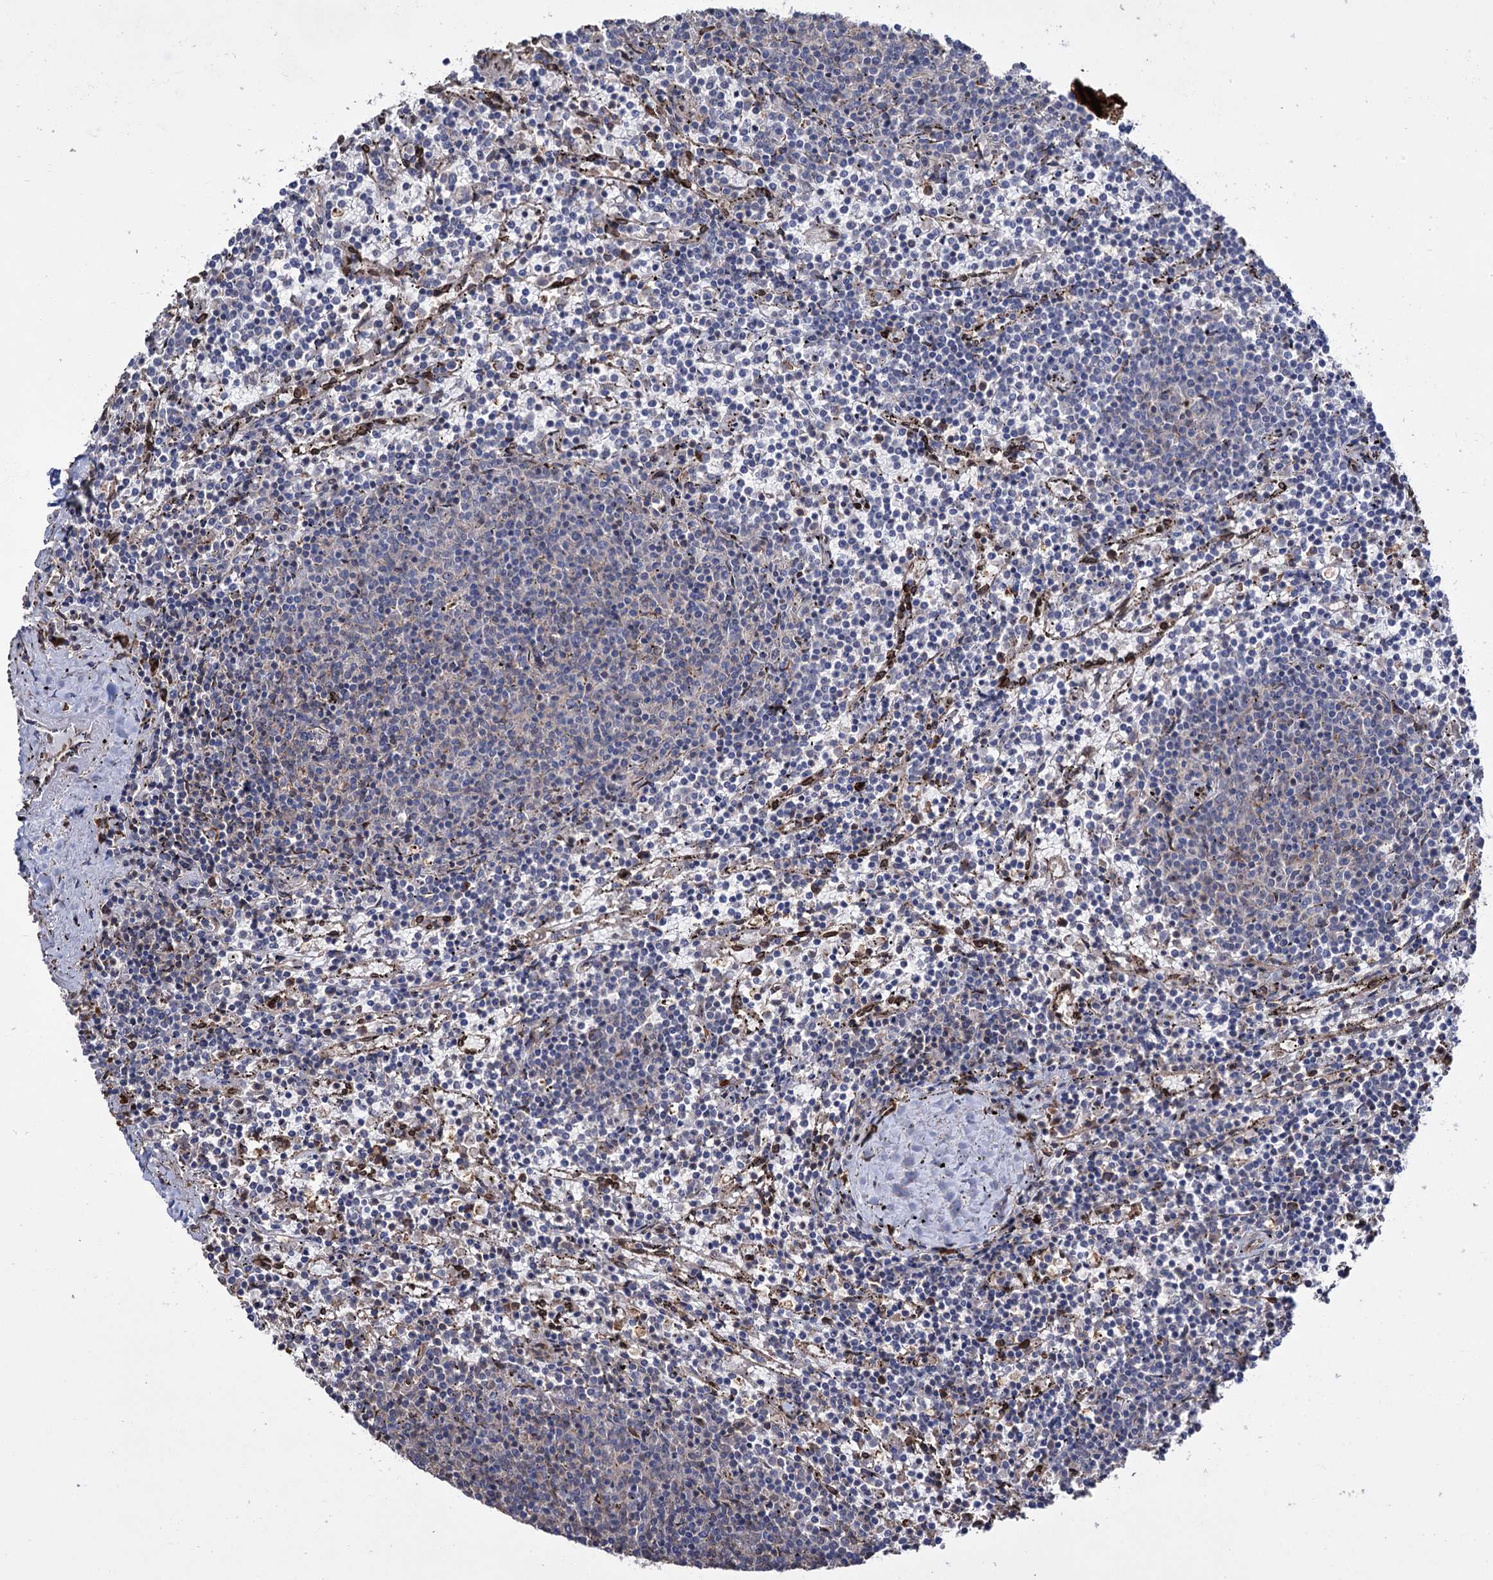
{"staining": {"intensity": "negative", "quantity": "none", "location": "none"}, "tissue": "lymphoma", "cell_type": "Tumor cells", "image_type": "cancer", "snomed": [{"axis": "morphology", "description": "Malignant lymphoma, non-Hodgkin's type, Low grade"}, {"axis": "topography", "description": "Spleen"}], "caption": "This is an IHC histopathology image of human low-grade malignant lymphoma, non-Hodgkin's type. There is no staining in tumor cells.", "gene": "CDAN1", "patient": {"sex": "female", "age": 50}}